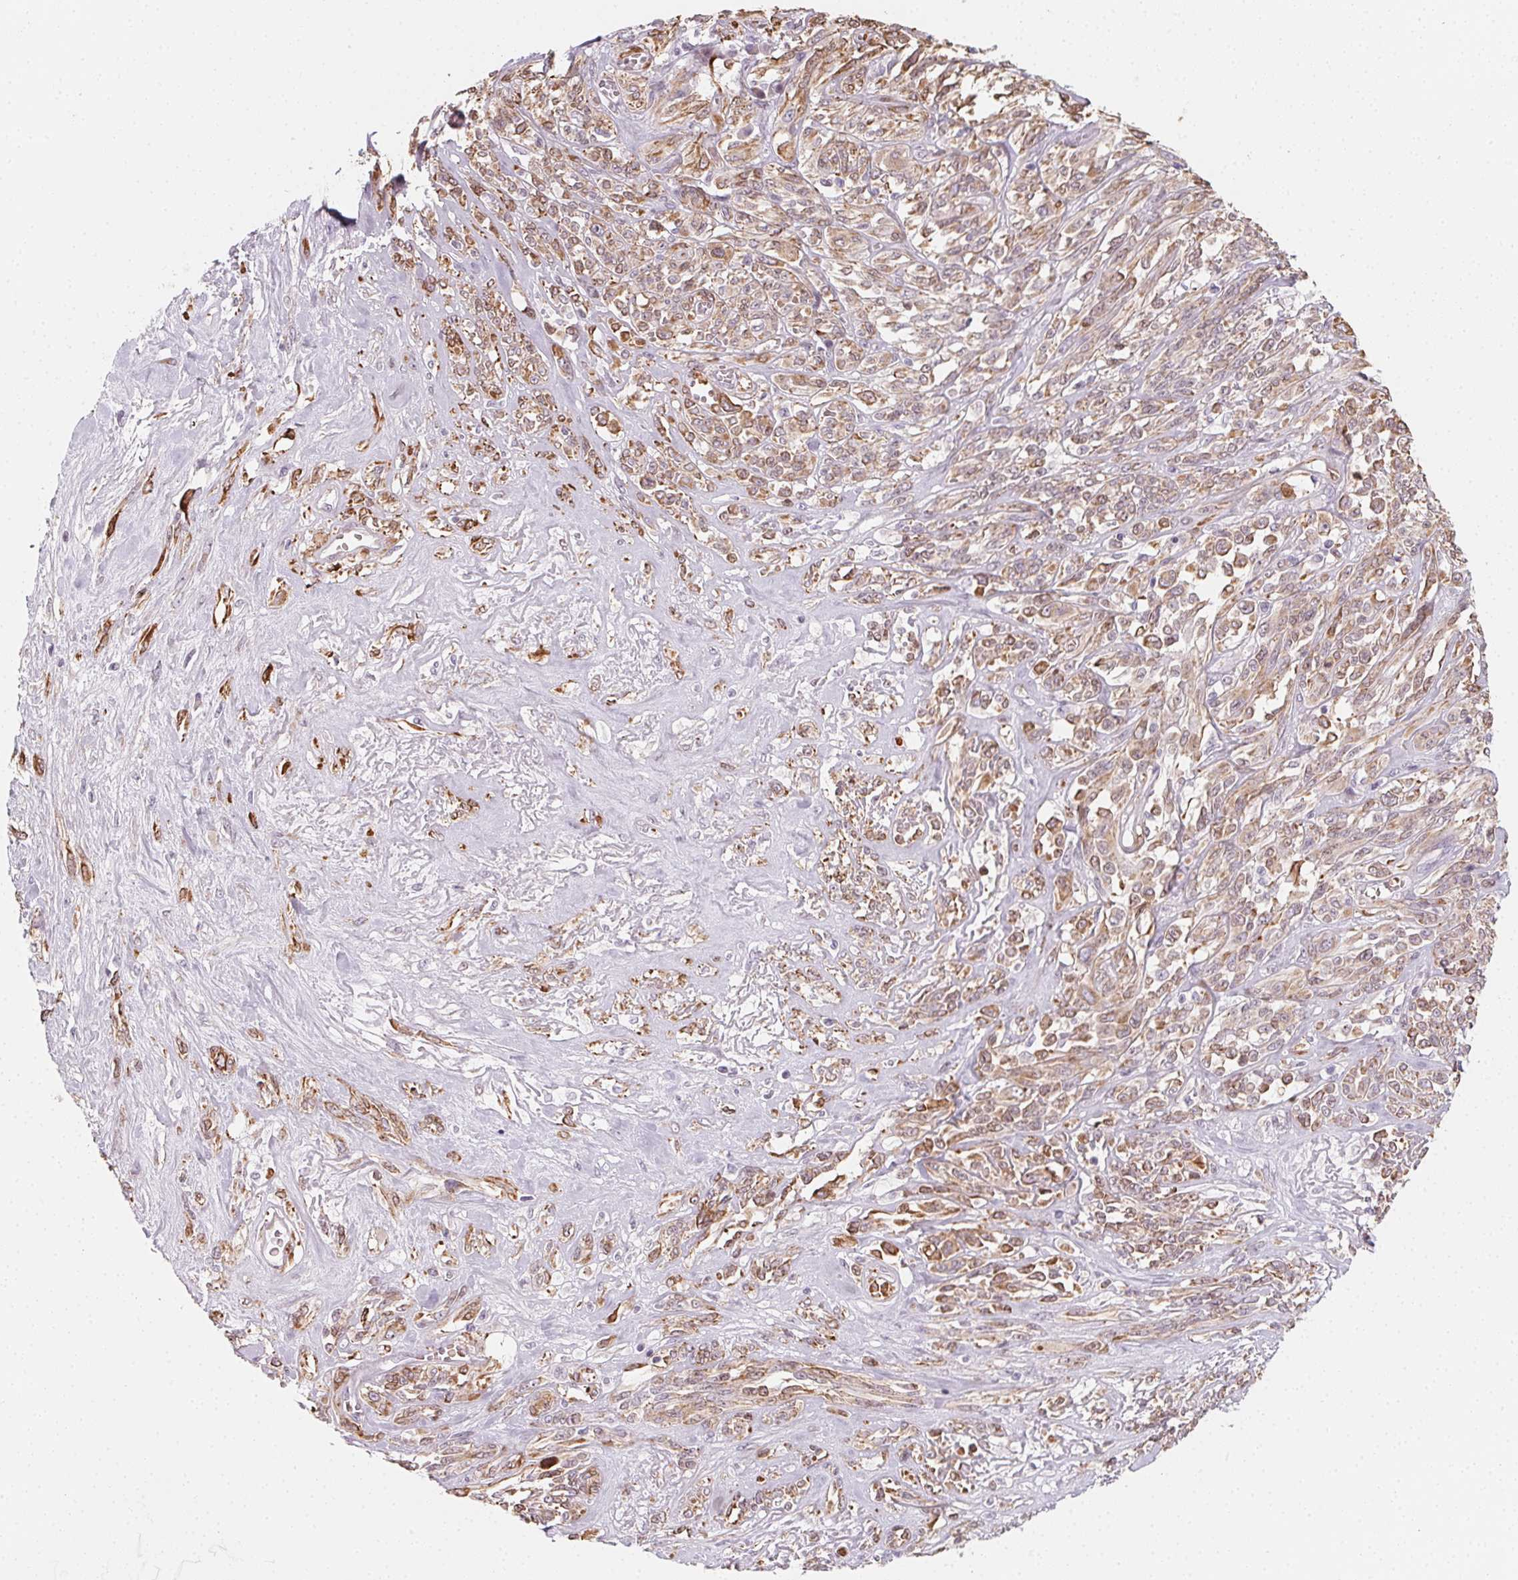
{"staining": {"intensity": "weak", "quantity": ">75%", "location": "cytoplasmic/membranous"}, "tissue": "melanoma", "cell_type": "Tumor cells", "image_type": "cancer", "snomed": [{"axis": "morphology", "description": "Malignant melanoma, NOS"}, {"axis": "topography", "description": "Skin"}], "caption": "Human malignant melanoma stained with a brown dye shows weak cytoplasmic/membranous positive staining in approximately >75% of tumor cells.", "gene": "CCDC96", "patient": {"sex": "female", "age": 91}}